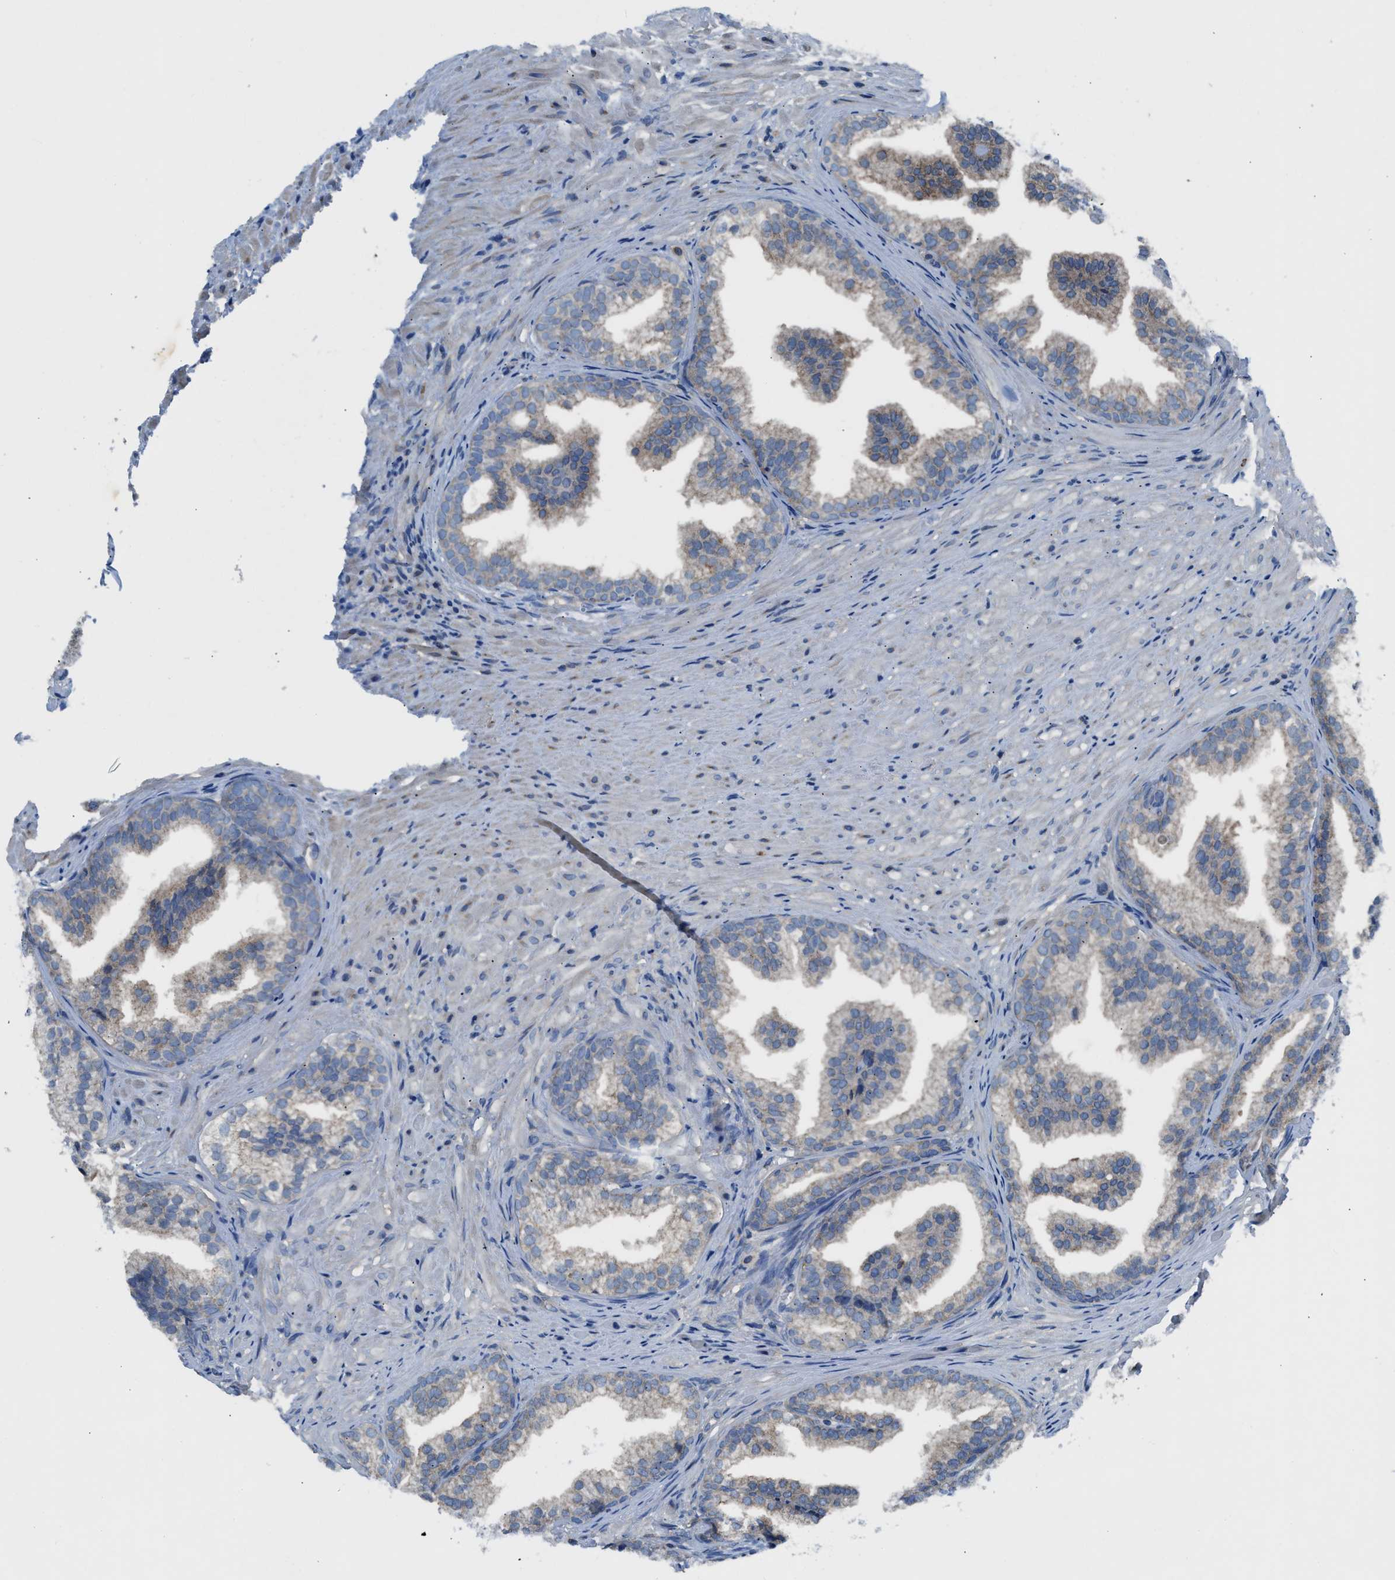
{"staining": {"intensity": "weak", "quantity": "25%-75%", "location": "cytoplasmic/membranous"}, "tissue": "prostate", "cell_type": "Glandular cells", "image_type": "normal", "snomed": [{"axis": "morphology", "description": "Normal tissue, NOS"}, {"axis": "topography", "description": "Prostate"}], "caption": "Glandular cells demonstrate low levels of weak cytoplasmic/membranous staining in approximately 25%-75% of cells in normal human prostate.", "gene": "PAFAH2", "patient": {"sex": "male", "age": 76}}